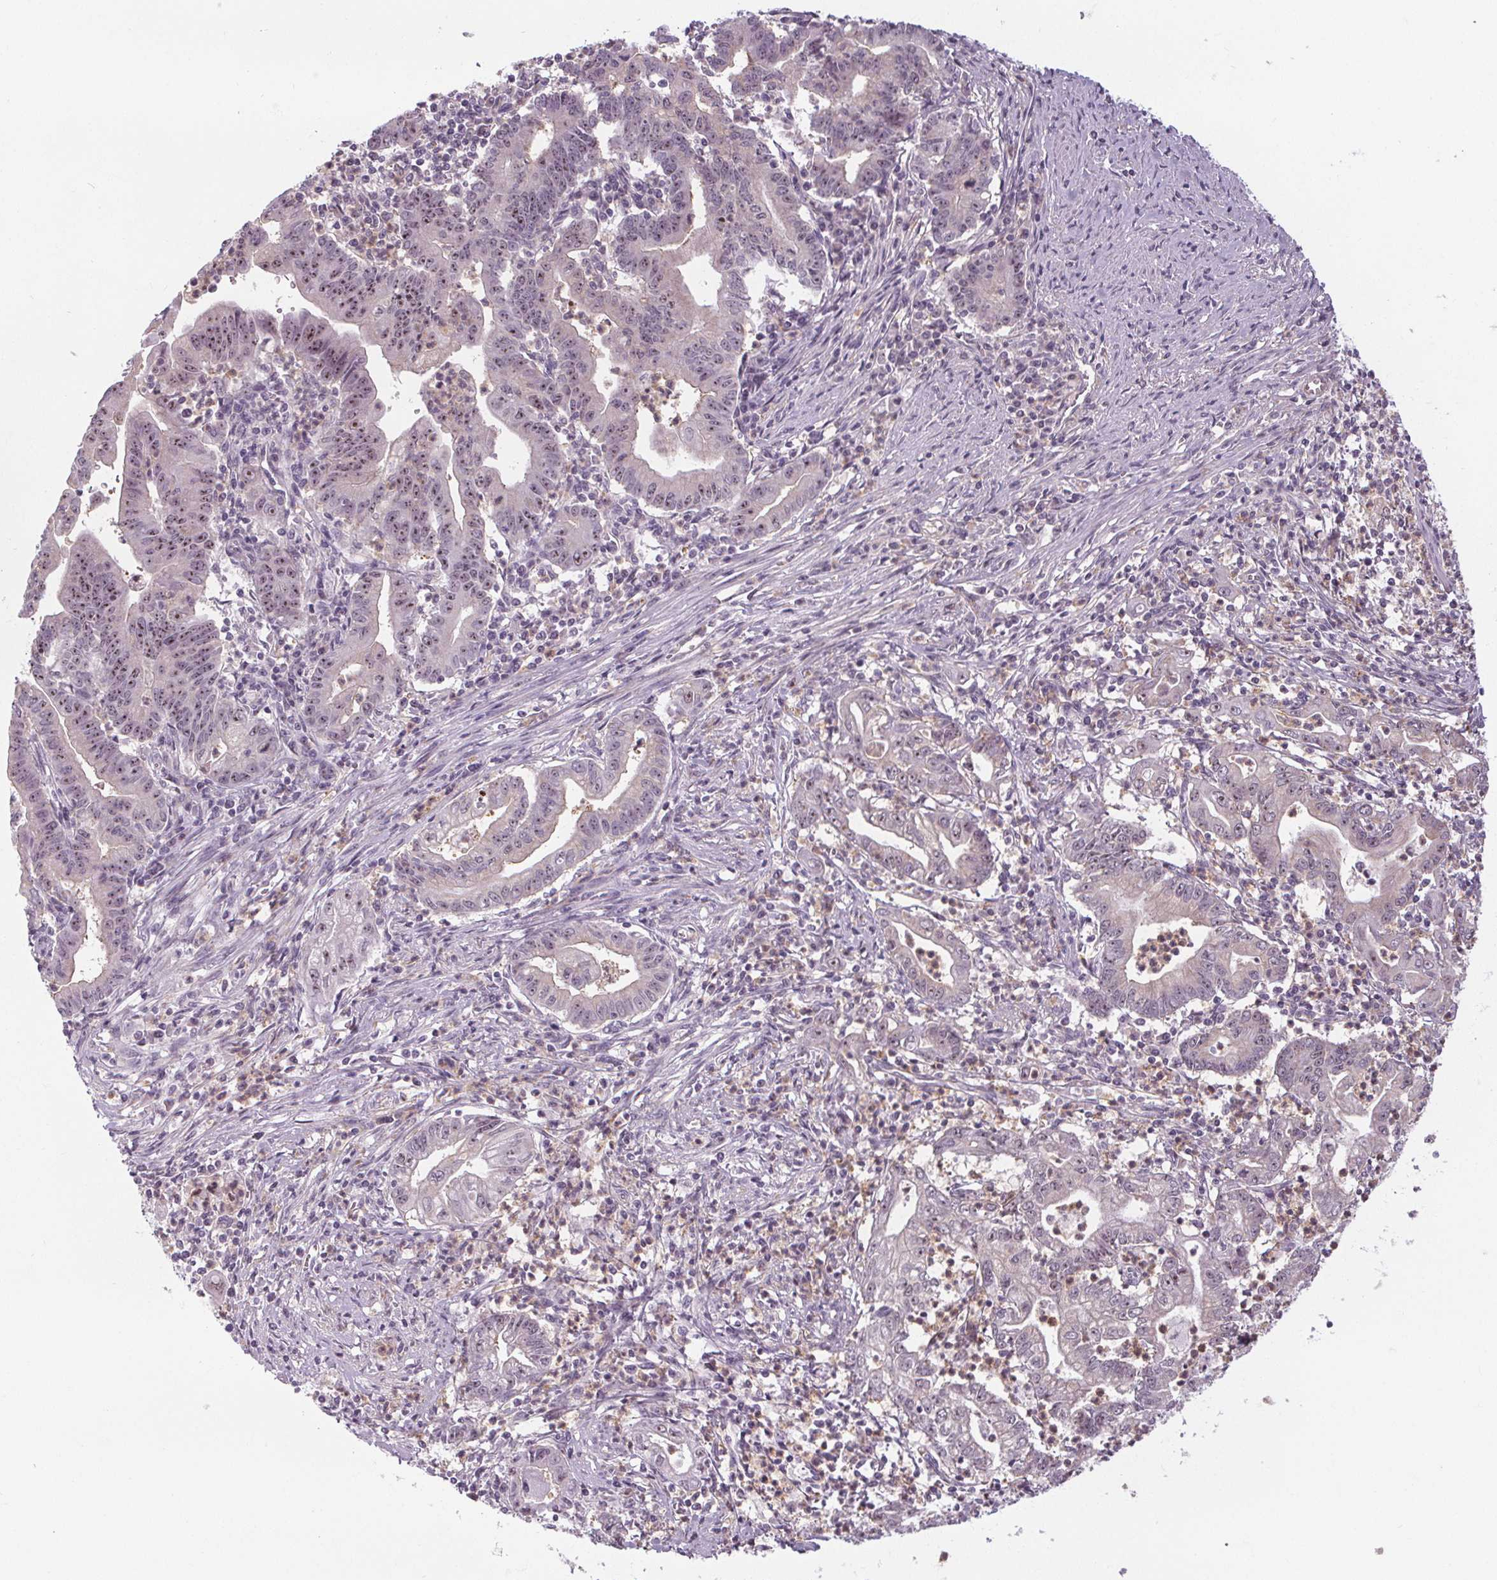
{"staining": {"intensity": "moderate", "quantity": "<25%", "location": "nuclear"}, "tissue": "stomach cancer", "cell_type": "Tumor cells", "image_type": "cancer", "snomed": [{"axis": "morphology", "description": "Adenocarcinoma, NOS"}, {"axis": "topography", "description": "Stomach, upper"}], "caption": "Immunohistochemistry (IHC) staining of stomach cancer, which exhibits low levels of moderate nuclear positivity in about <25% of tumor cells indicating moderate nuclear protein expression. The staining was performed using DAB (brown) for protein detection and nuclei were counterstained in hematoxylin (blue).", "gene": "NOLC1", "patient": {"sex": "female", "age": 79}}